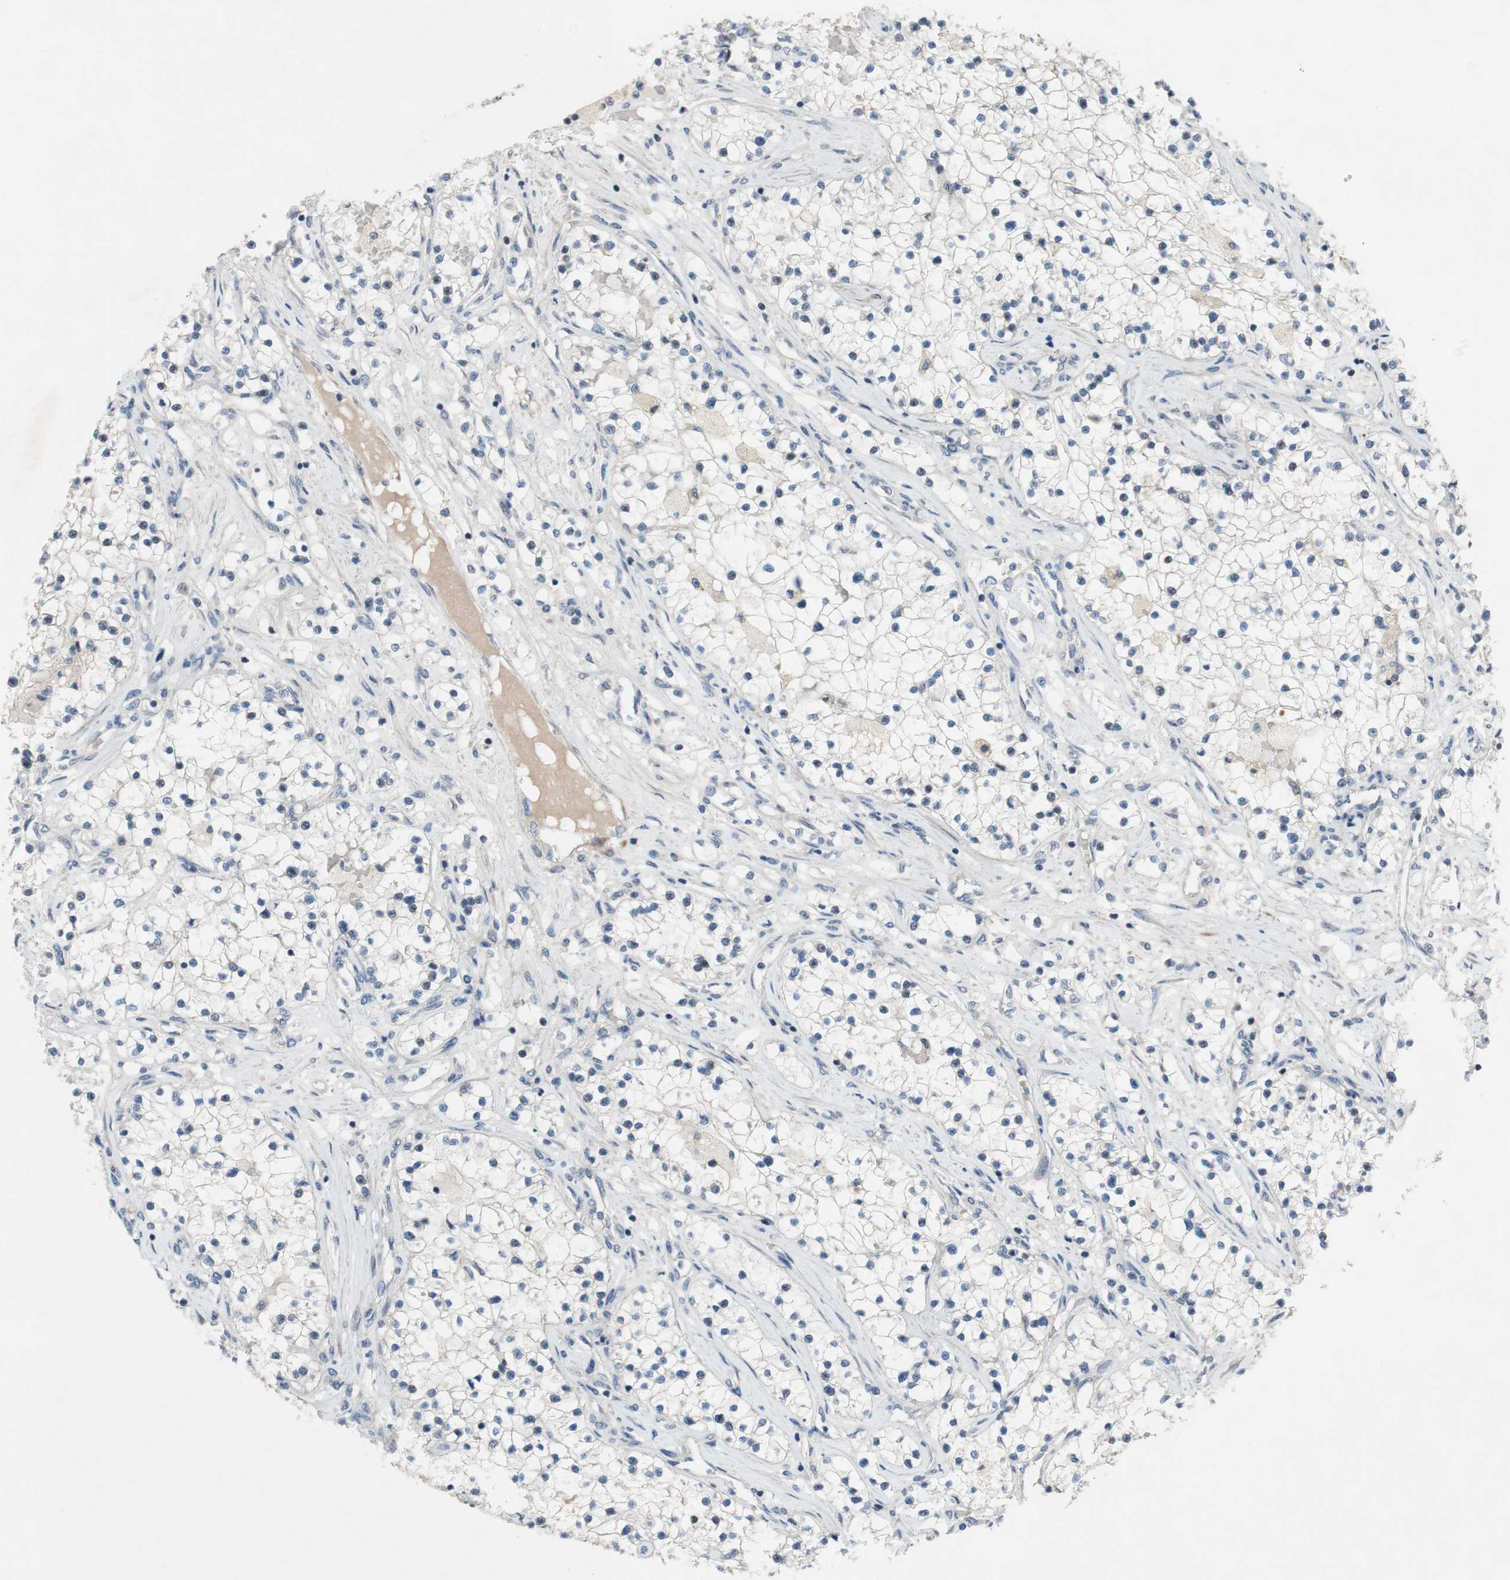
{"staining": {"intensity": "negative", "quantity": "none", "location": "none"}, "tissue": "renal cancer", "cell_type": "Tumor cells", "image_type": "cancer", "snomed": [{"axis": "morphology", "description": "Adenocarcinoma, NOS"}, {"axis": "topography", "description": "Kidney"}], "caption": "A histopathology image of human renal adenocarcinoma is negative for staining in tumor cells.", "gene": "TACR3", "patient": {"sex": "male", "age": 68}}